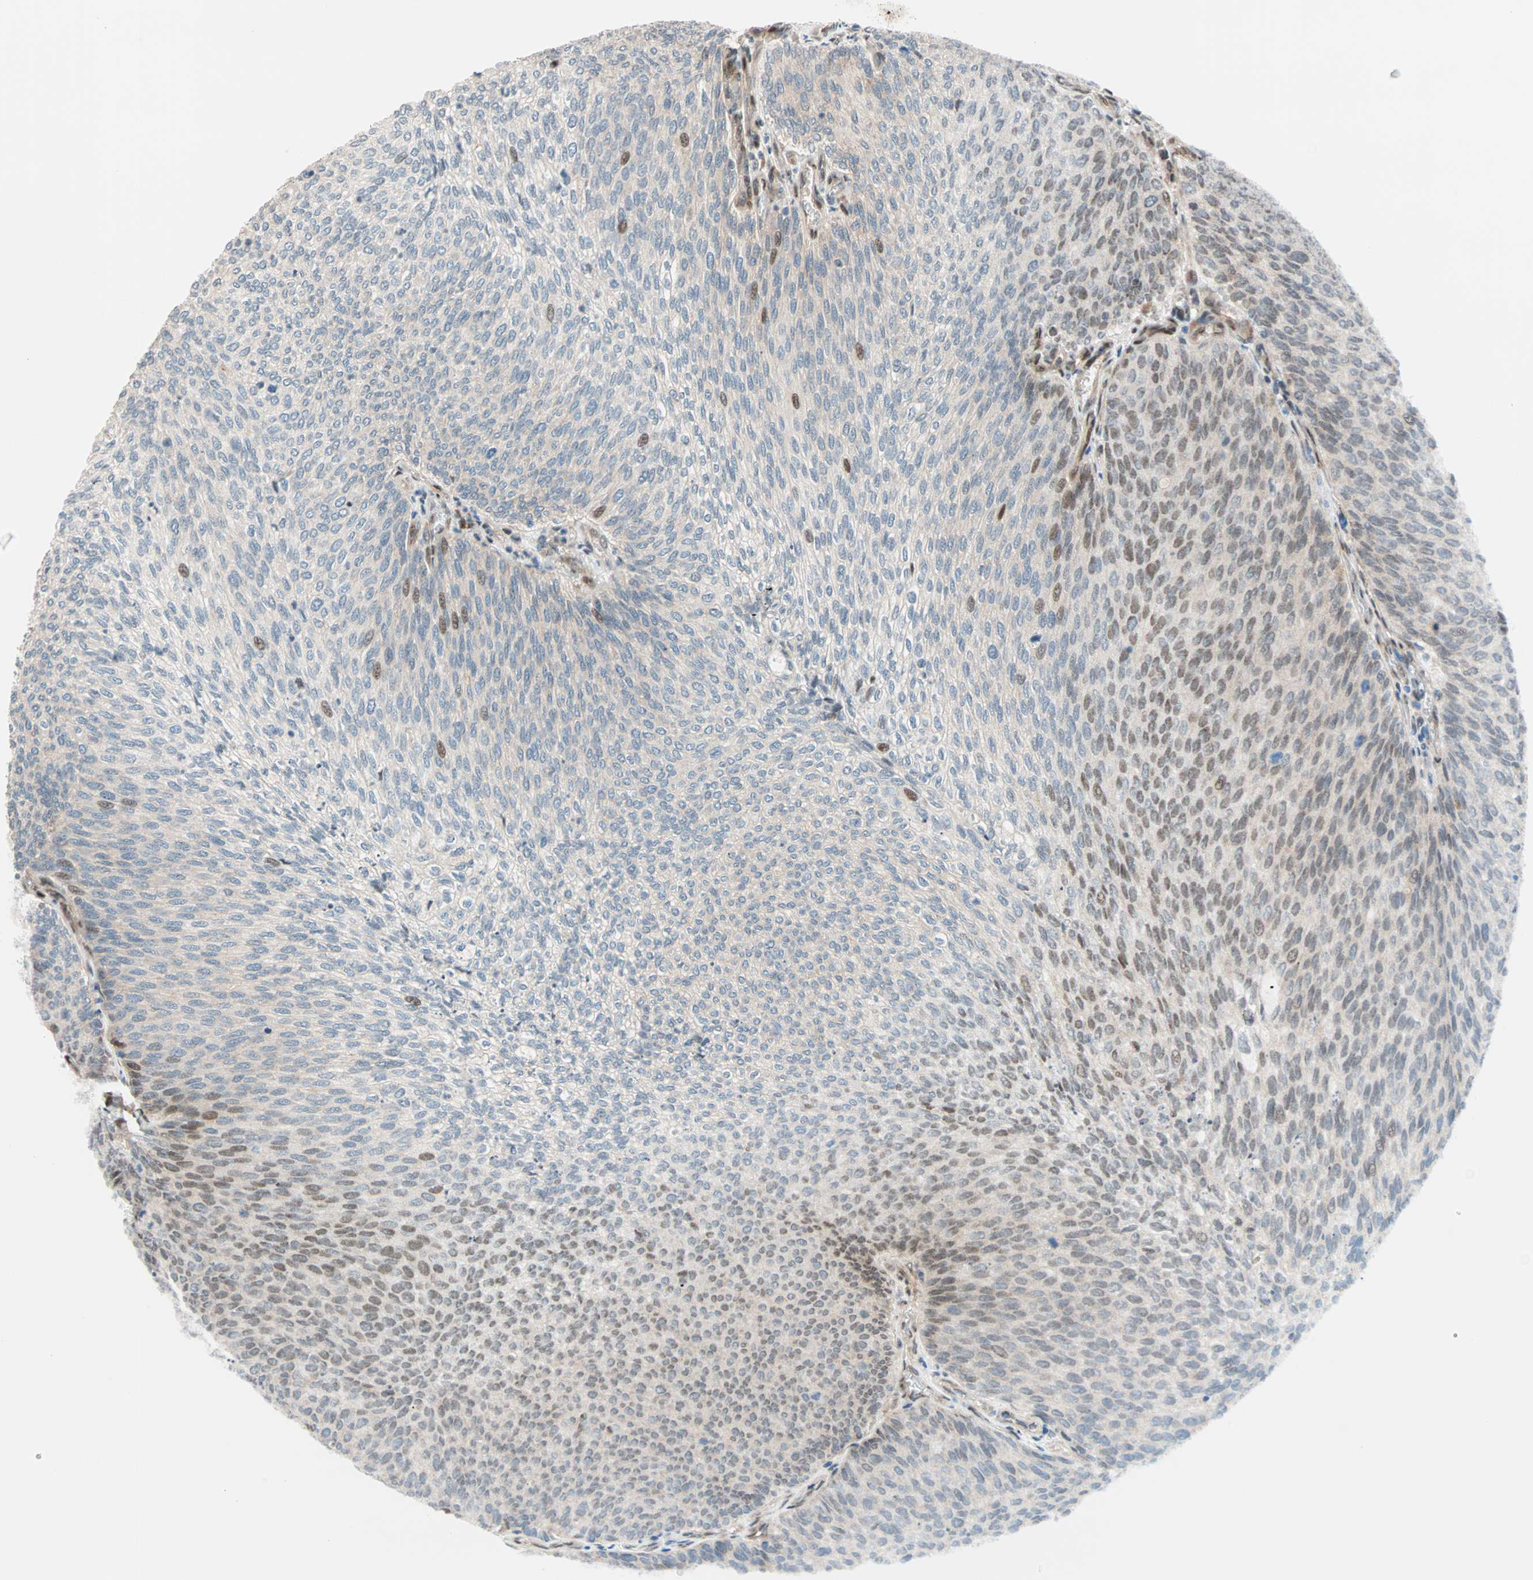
{"staining": {"intensity": "weak", "quantity": "25%-75%", "location": "nuclear"}, "tissue": "urothelial cancer", "cell_type": "Tumor cells", "image_type": "cancer", "snomed": [{"axis": "morphology", "description": "Urothelial carcinoma, Low grade"}, {"axis": "topography", "description": "Urinary bladder"}], "caption": "IHC (DAB (3,3'-diaminobenzidine)) staining of human urothelial cancer demonstrates weak nuclear protein staining in approximately 25%-75% of tumor cells.", "gene": "HECW1", "patient": {"sex": "female", "age": 79}}